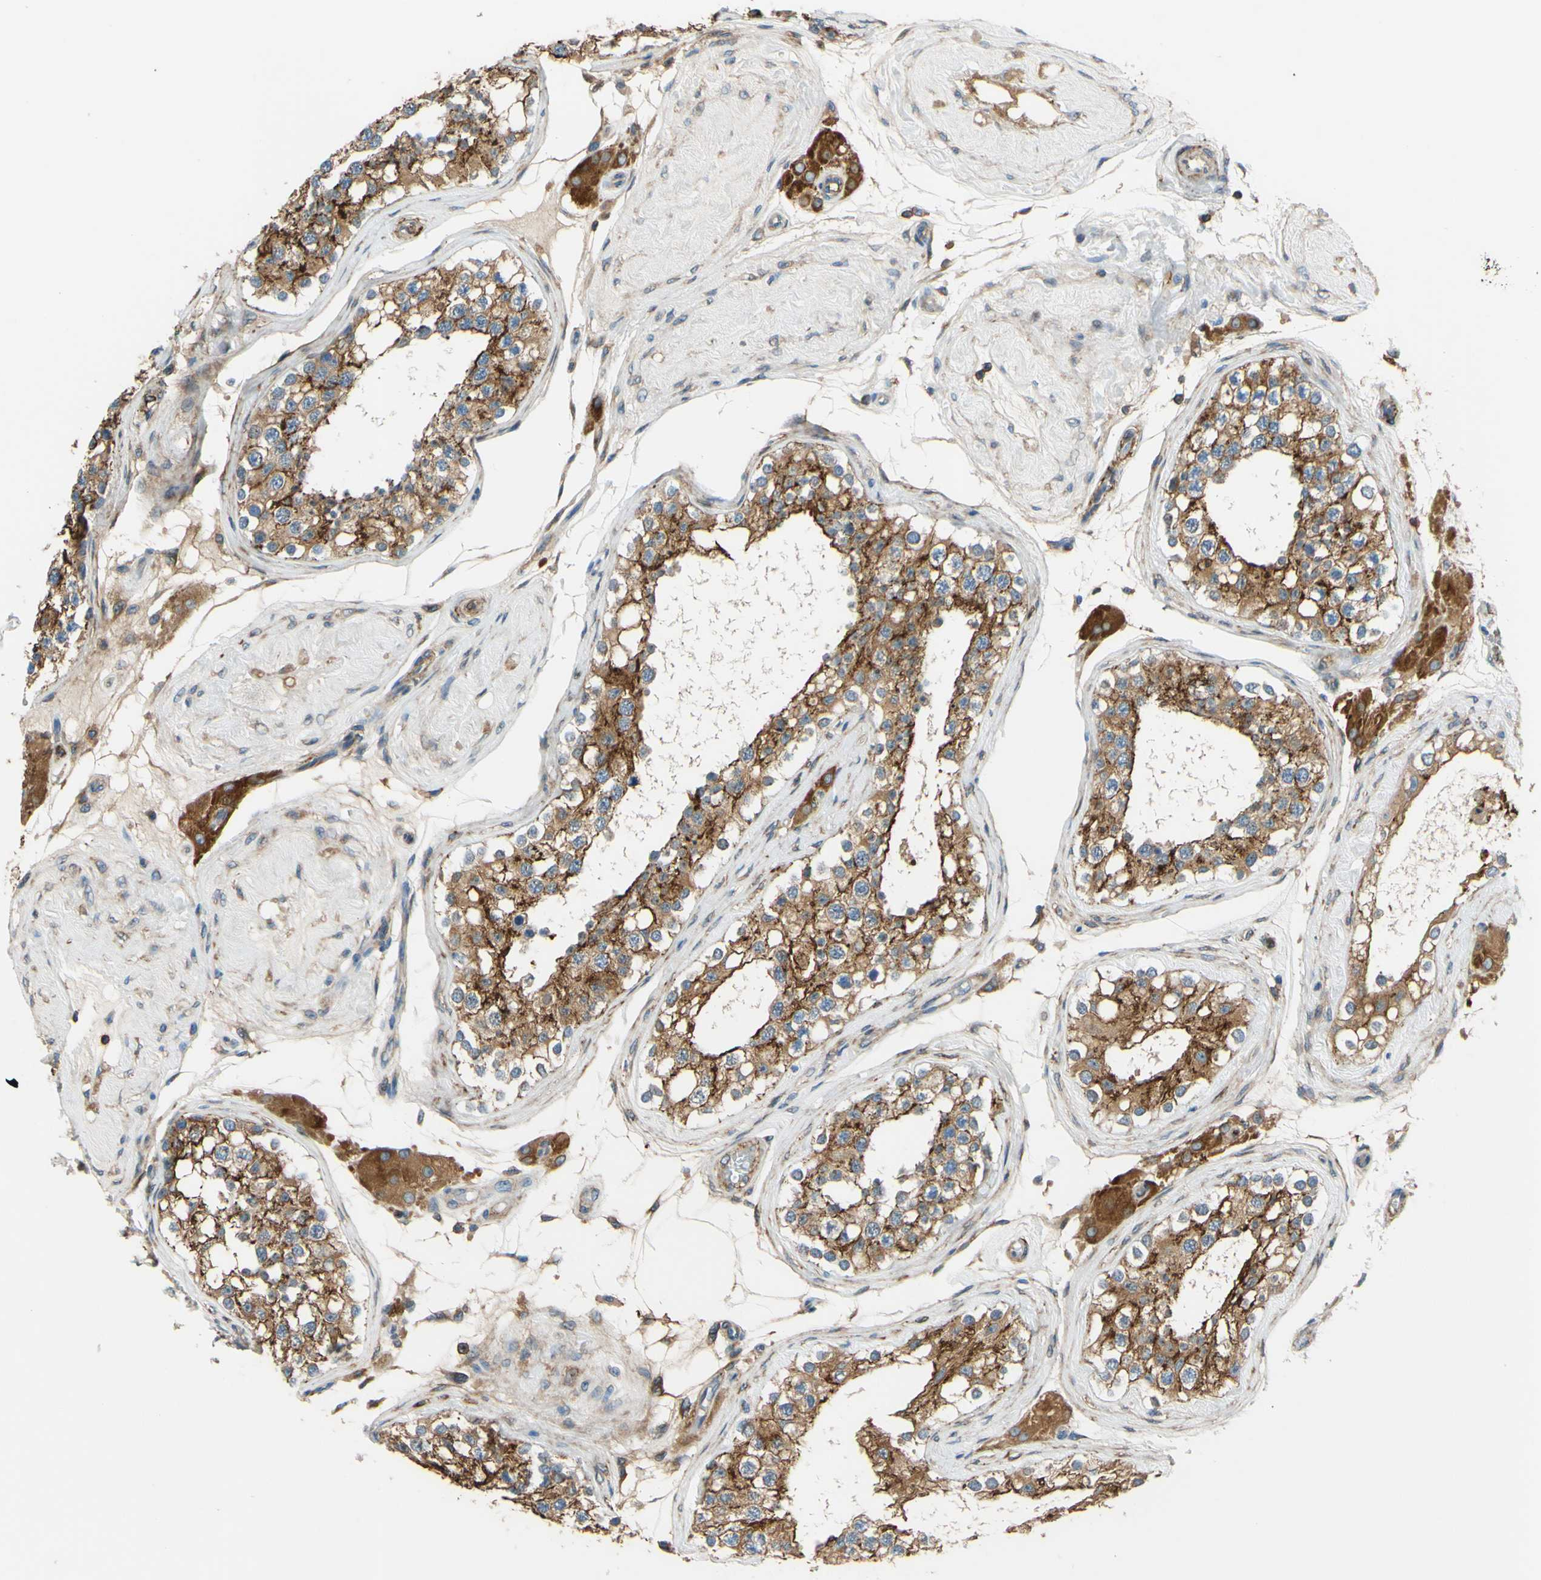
{"staining": {"intensity": "moderate", "quantity": ">75%", "location": "cytoplasmic/membranous"}, "tissue": "testis", "cell_type": "Cells in seminiferous ducts", "image_type": "normal", "snomed": [{"axis": "morphology", "description": "Normal tissue, NOS"}, {"axis": "topography", "description": "Testis"}], "caption": "Moderate cytoplasmic/membranous staining for a protein is present in about >75% of cells in seminiferous ducts of unremarkable testis using immunohistochemistry.", "gene": "POR", "patient": {"sex": "male", "age": 68}}